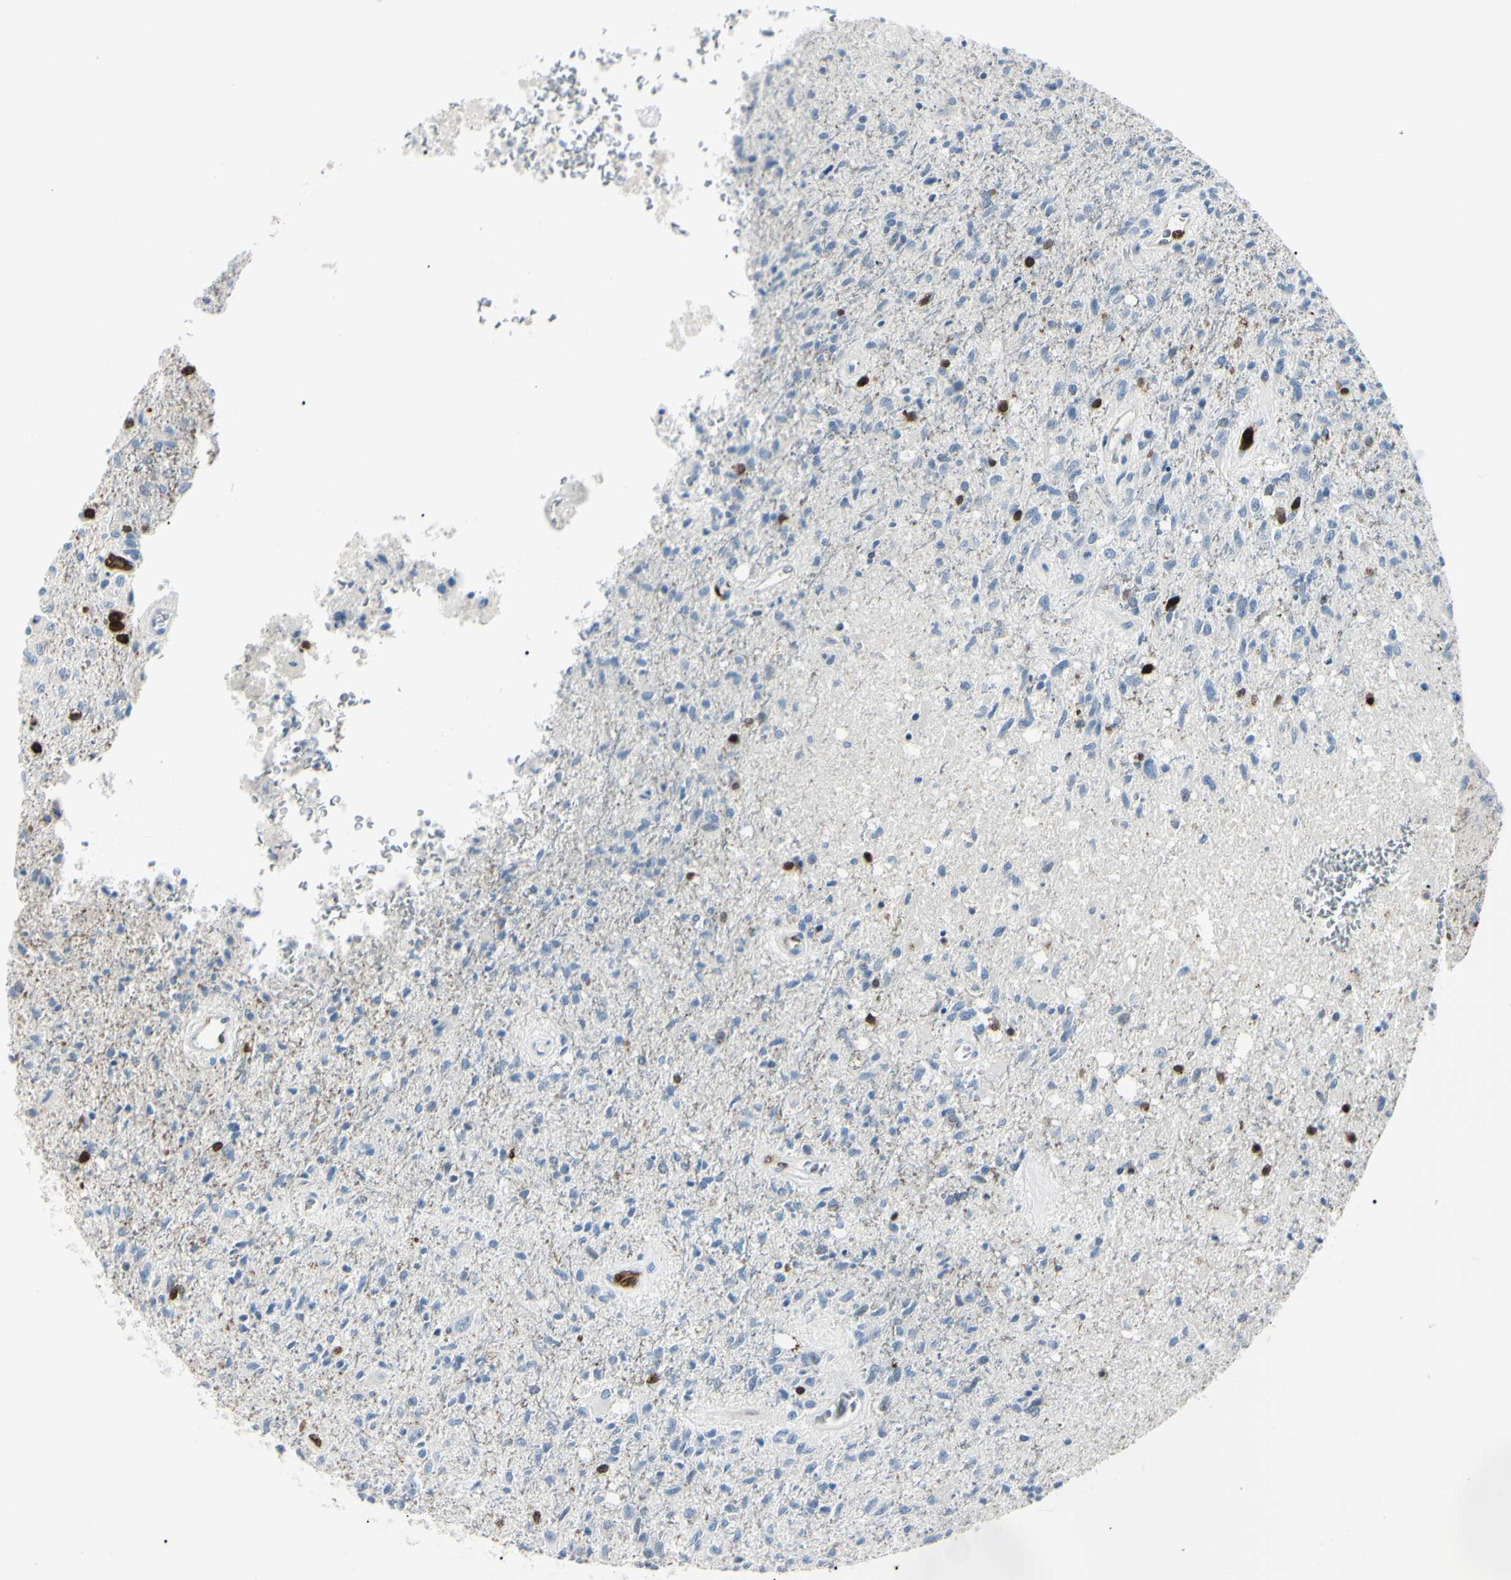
{"staining": {"intensity": "negative", "quantity": "none", "location": "none"}, "tissue": "glioma", "cell_type": "Tumor cells", "image_type": "cancer", "snomed": [{"axis": "morphology", "description": "Normal tissue, NOS"}, {"axis": "morphology", "description": "Glioma, malignant, High grade"}, {"axis": "topography", "description": "Cerebral cortex"}], "caption": "This photomicrograph is of glioma stained with IHC to label a protein in brown with the nuclei are counter-stained blue. There is no positivity in tumor cells.", "gene": "CA2", "patient": {"sex": "male", "age": 77}}